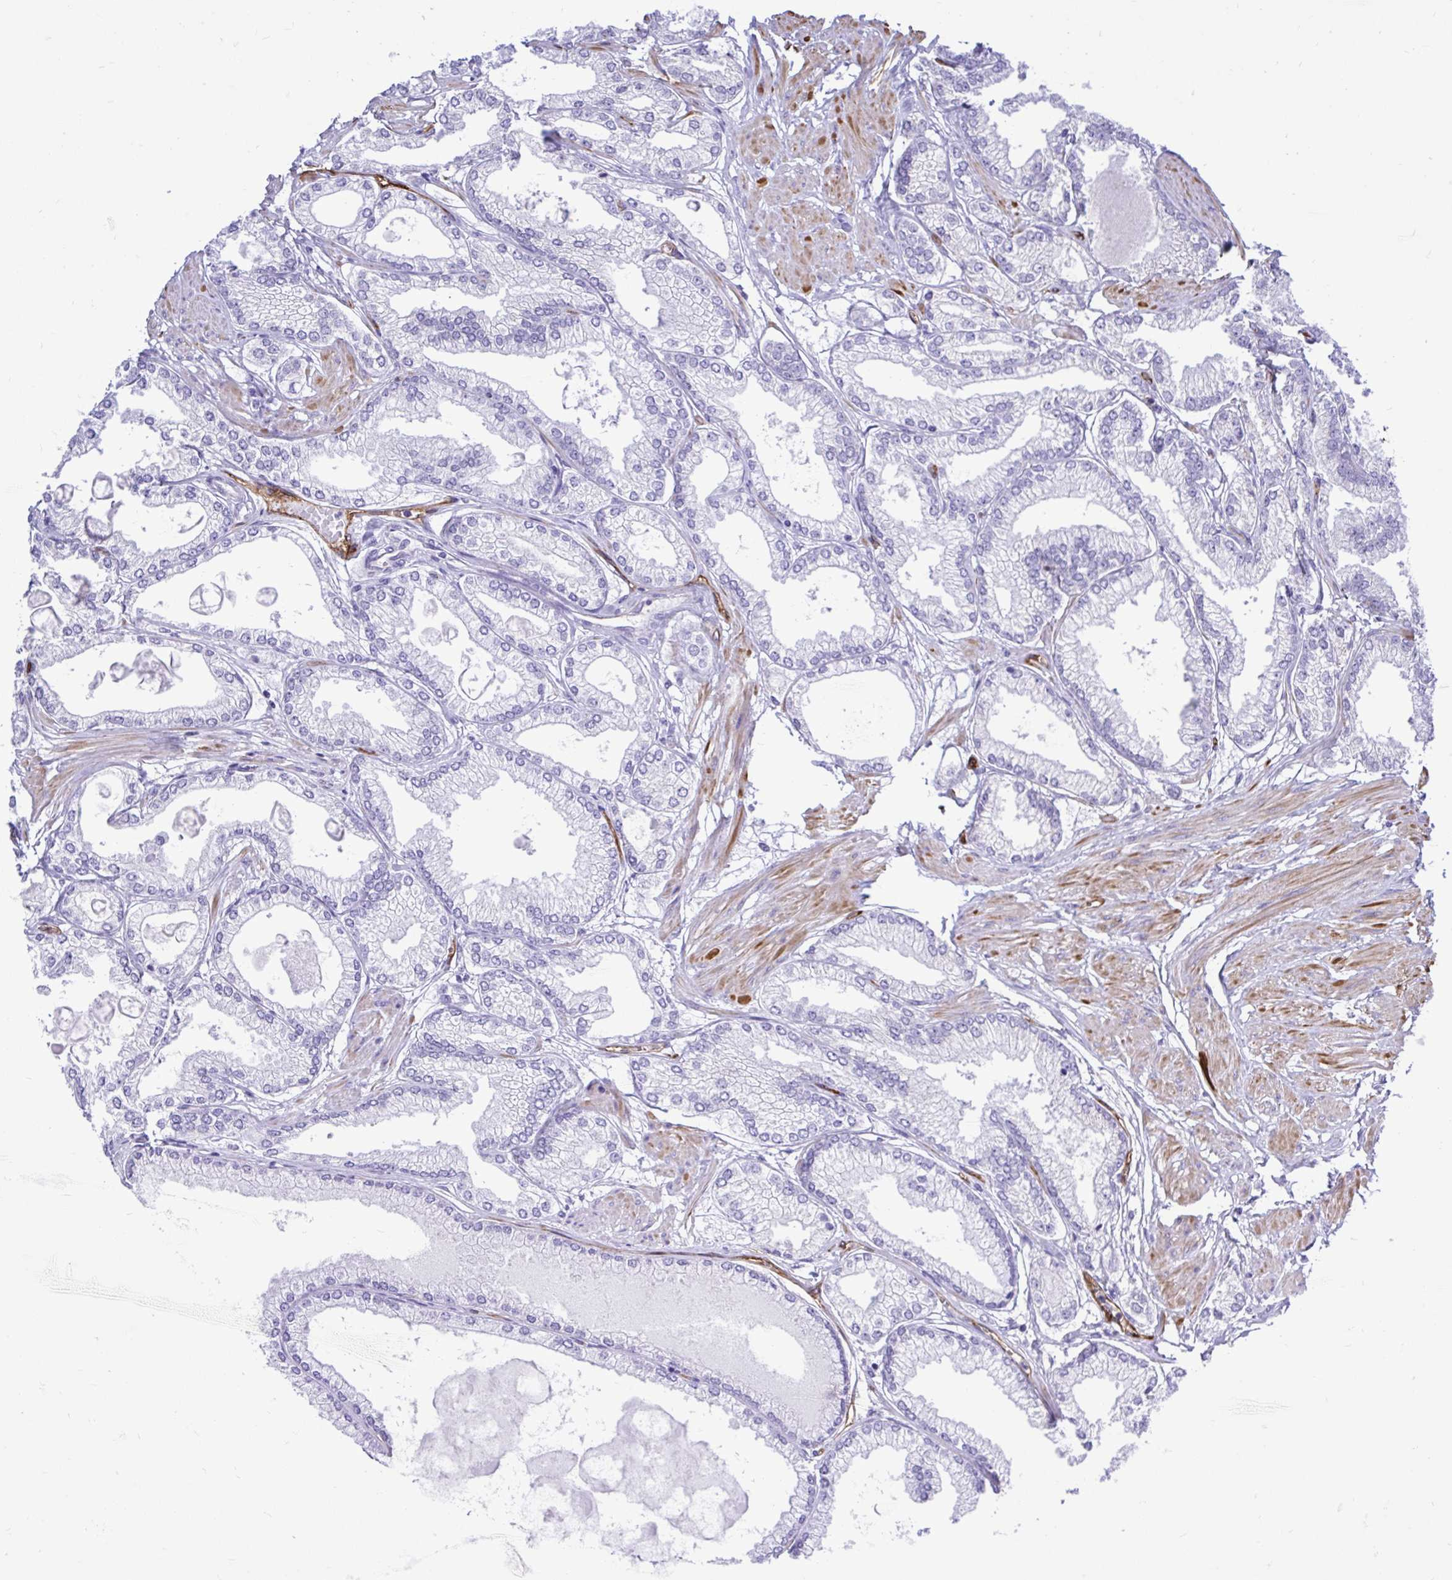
{"staining": {"intensity": "negative", "quantity": "none", "location": "none"}, "tissue": "prostate cancer", "cell_type": "Tumor cells", "image_type": "cancer", "snomed": [{"axis": "morphology", "description": "Adenocarcinoma, High grade"}, {"axis": "topography", "description": "Prostate"}], "caption": "Immunohistochemistry (IHC) of human prostate cancer shows no staining in tumor cells. (DAB (3,3'-diaminobenzidine) IHC, high magnification).", "gene": "ABCG2", "patient": {"sex": "male", "age": 68}}